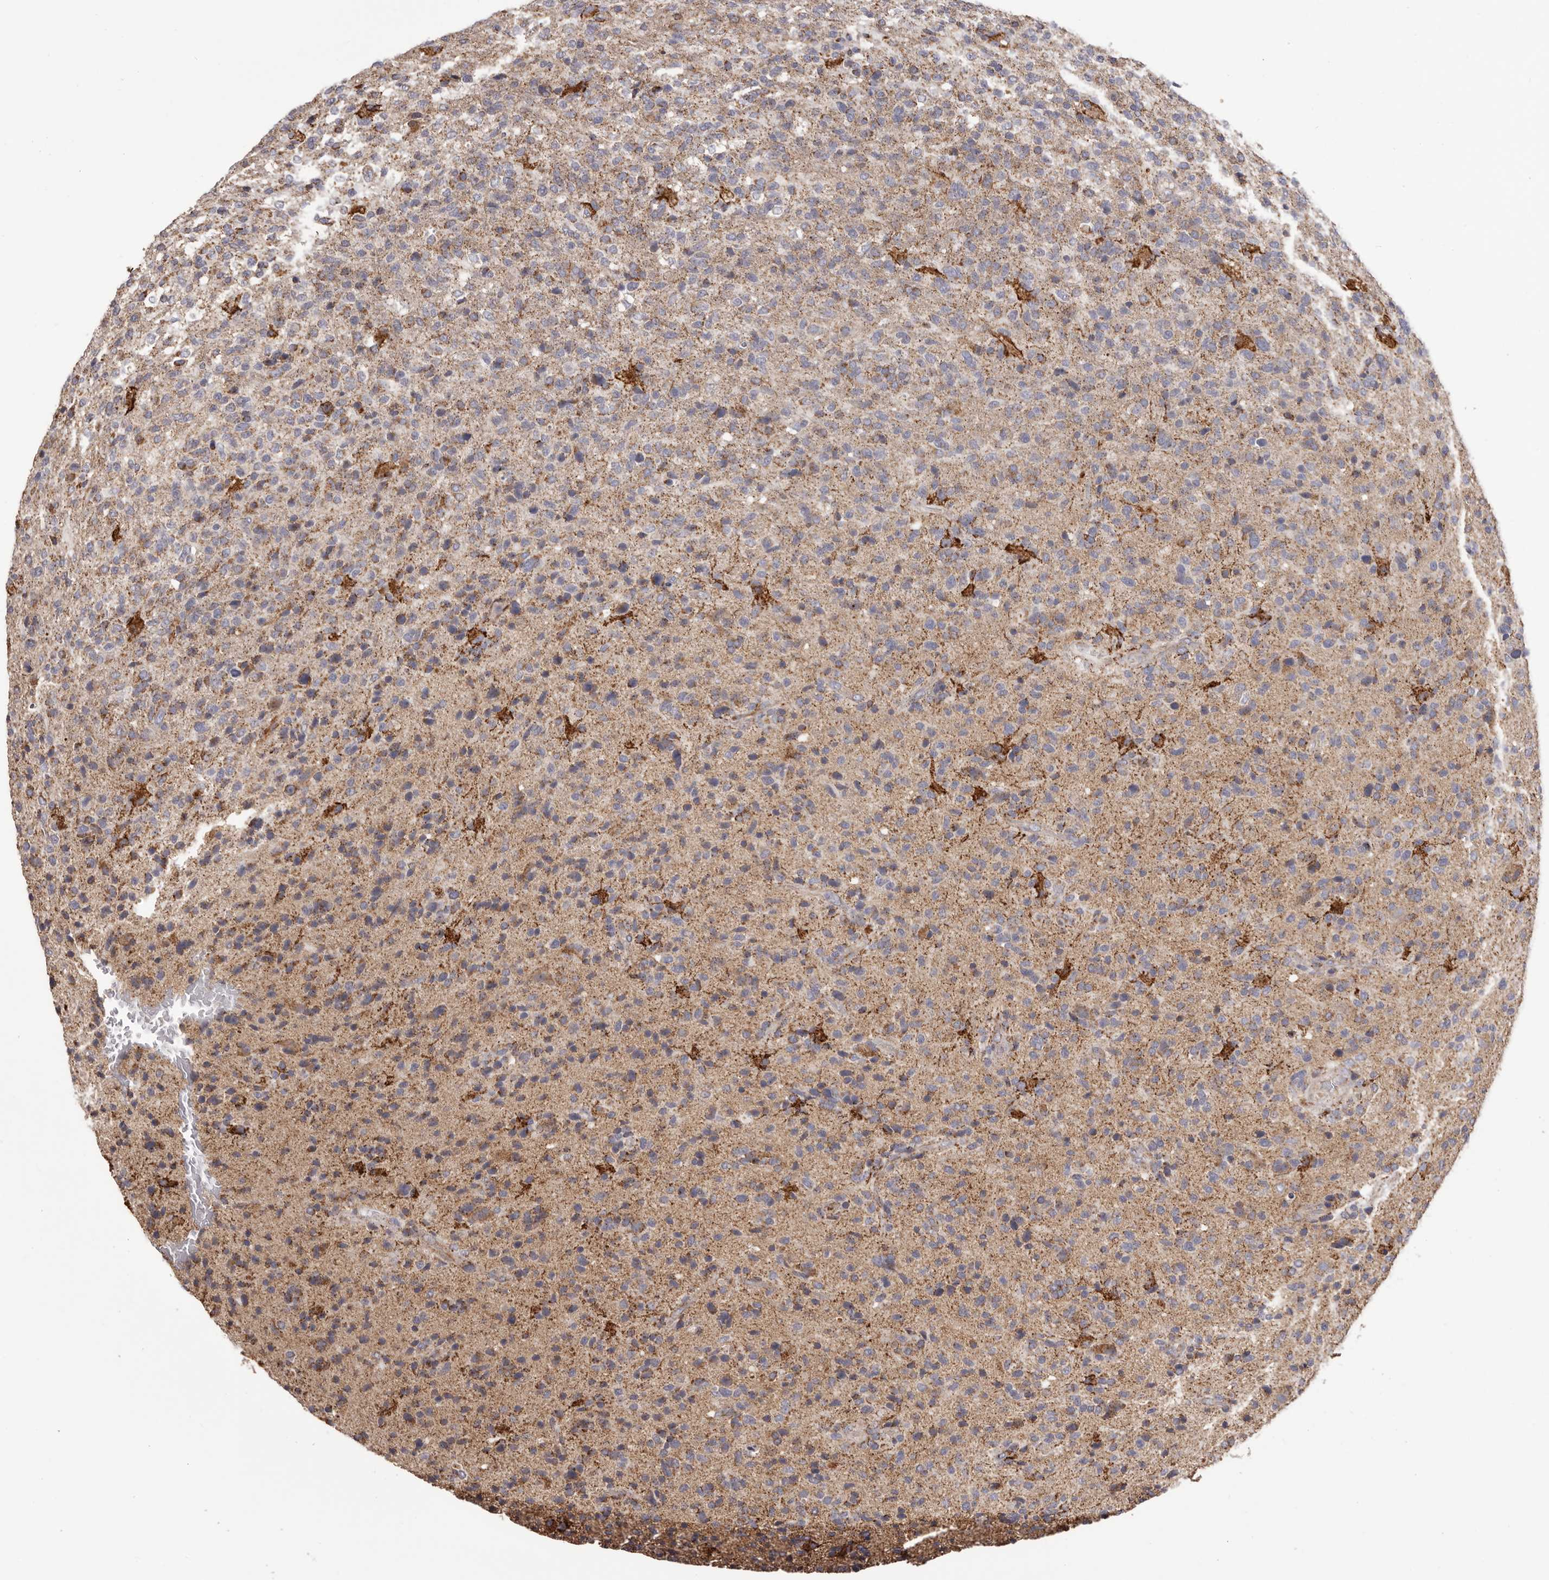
{"staining": {"intensity": "weak", "quantity": "<25%", "location": "cytoplasmic/membranous"}, "tissue": "glioma", "cell_type": "Tumor cells", "image_type": "cancer", "snomed": [{"axis": "morphology", "description": "Glioma, malignant, High grade"}, {"axis": "topography", "description": "Brain"}], "caption": "Protein analysis of malignant glioma (high-grade) reveals no significant positivity in tumor cells.", "gene": "CHRM2", "patient": {"sex": "male", "age": 72}}